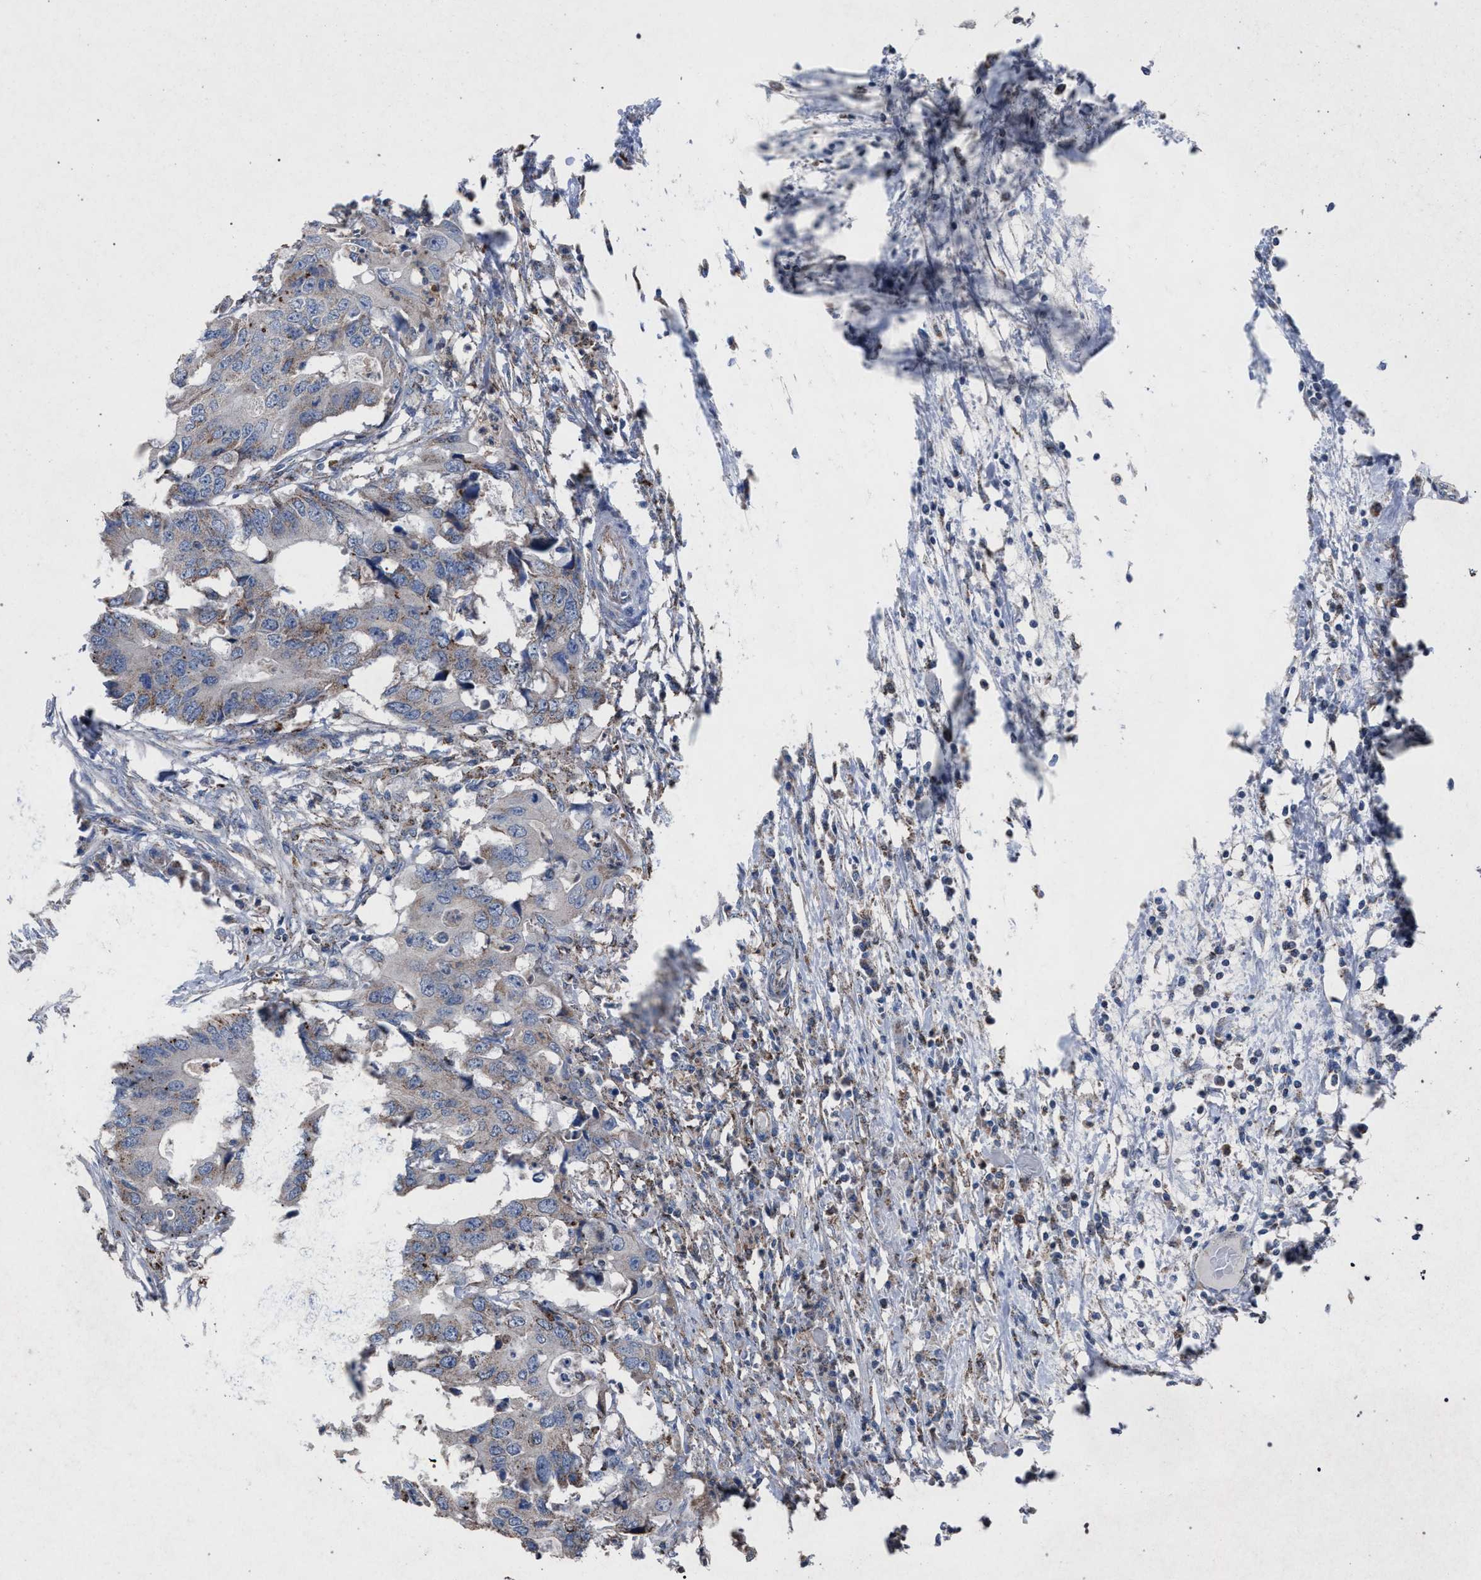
{"staining": {"intensity": "weak", "quantity": "25%-75%", "location": "cytoplasmic/membranous"}, "tissue": "colorectal cancer", "cell_type": "Tumor cells", "image_type": "cancer", "snomed": [{"axis": "morphology", "description": "Adenocarcinoma, NOS"}, {"axis": "topography", "description": "Colon"}], "caption": "Colorectal cancer (adenocarcinoma) stained for a protein (brown) exhibits weak cytoplasmic/membranous positive expression in about 25%-75% of tumor cells.", "gene": "HSD17B4", "patient": {"sex": "male", "age": 71}}